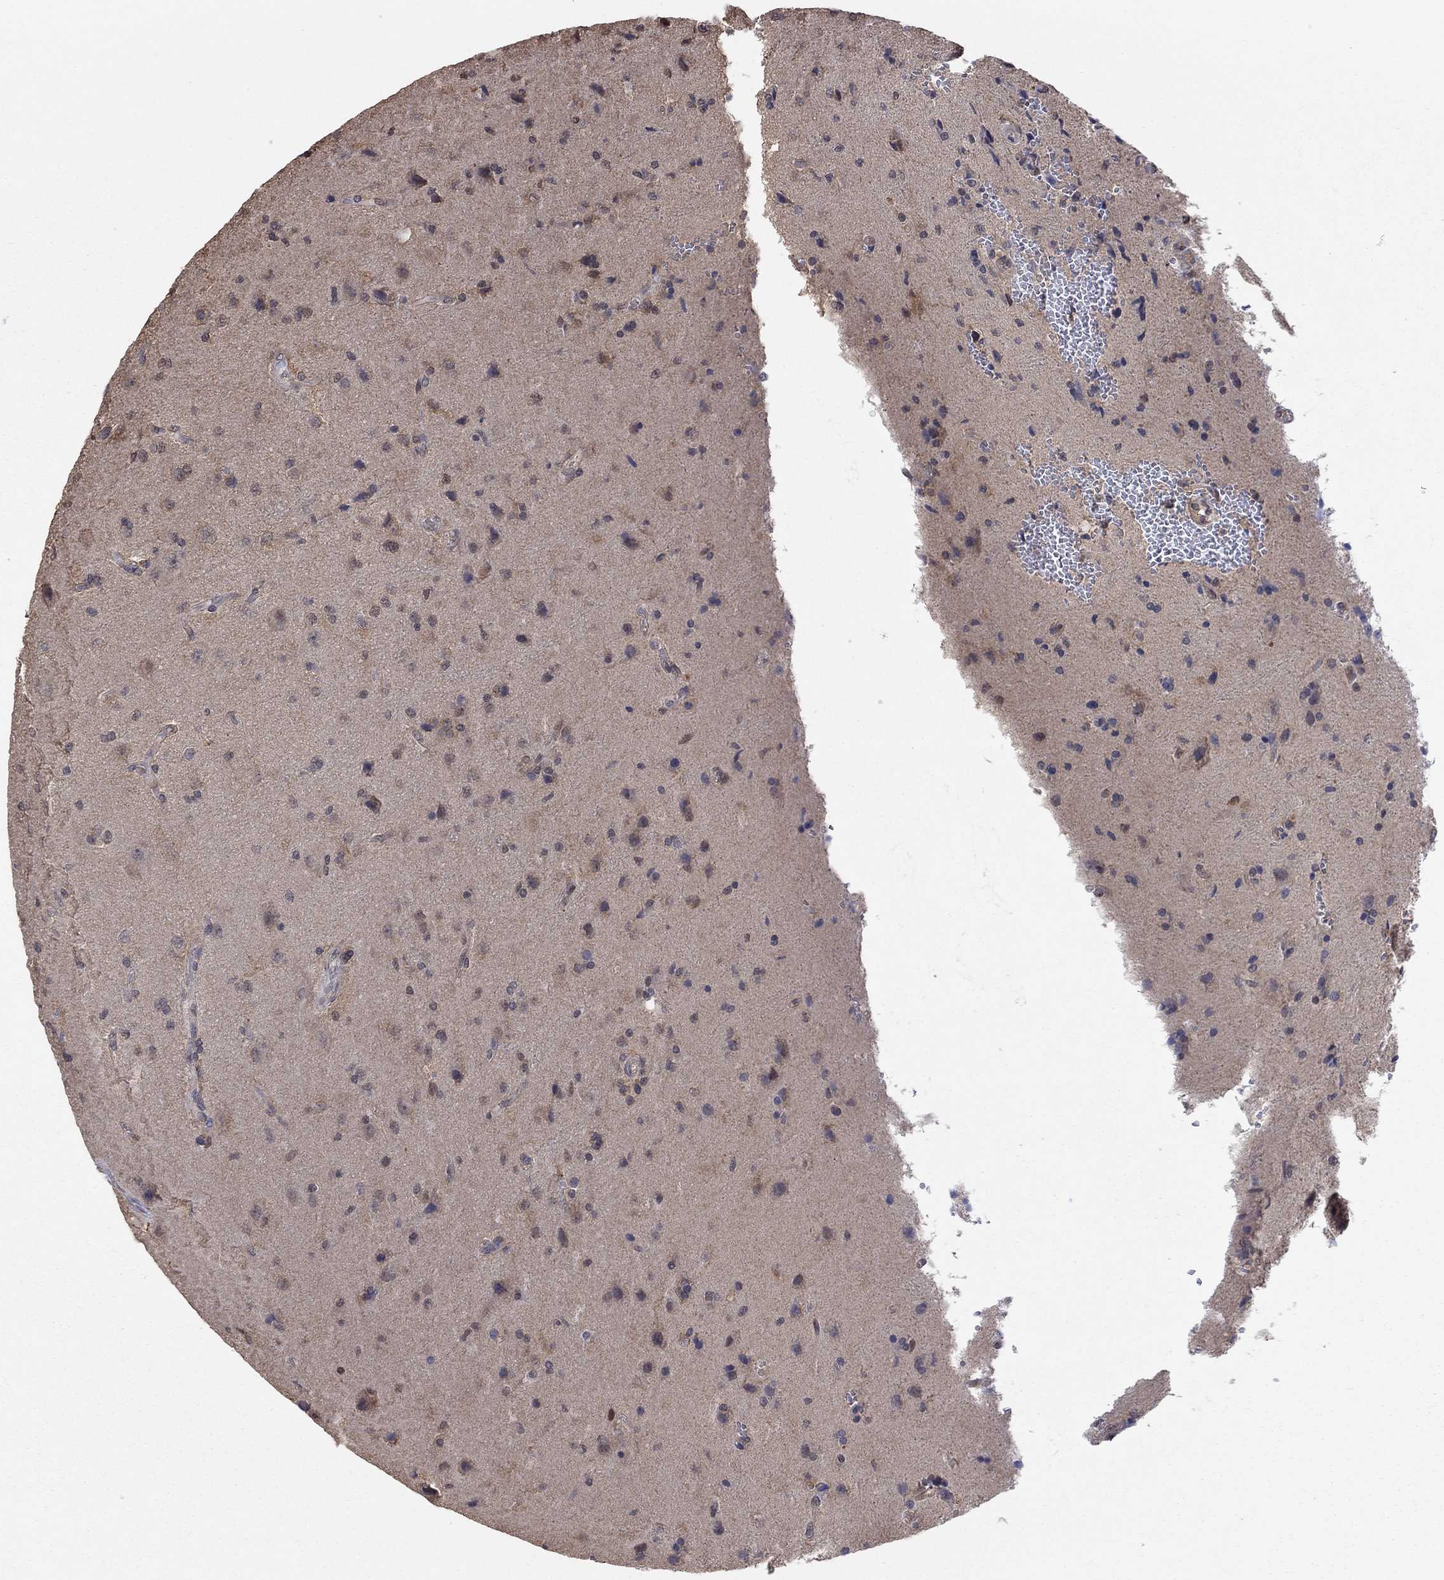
{"staining": {"intensity": "weak", "quantity": "25%-75%", "location": "nuclear"}, "tissue": "glioma", "cell_type": "Tumor cells", "image_type": "cancer", "snomed": [{"axis": "morphology", "description": "Glioma, malignant, High grade"}, {"axis": "topography", "description": "Brain"}], "caption": "Immunohistochemical staining of malignant high-grade glioma displays low levels of weak nuclear positivity in approximately 25%-75% of tumor cells. (brown staining indicates protein expression, while blue staining denotes nuclei).", "gene": "RNF114", "patient": {"sex": "male", "age": 56}}